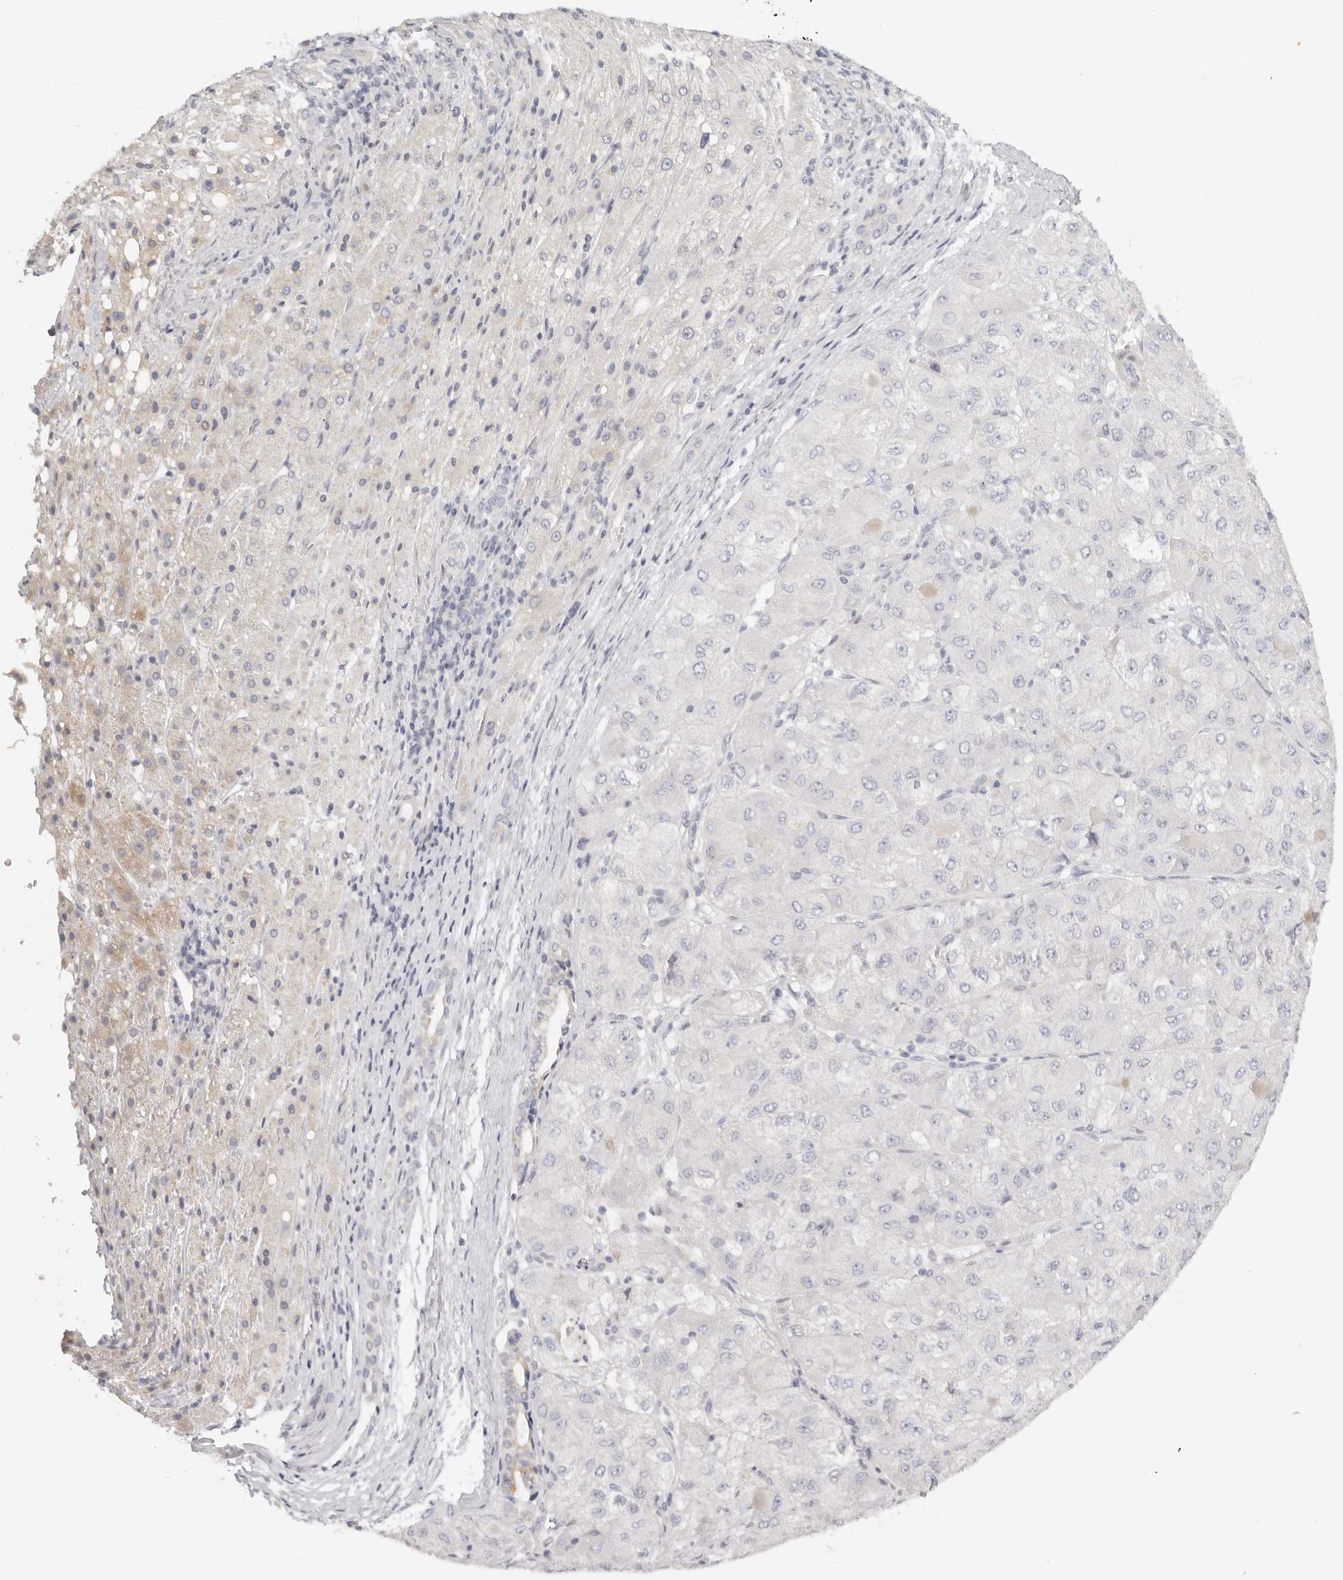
{"staining": {"intensity": "negative", "quantity": "none", "location": "none"}, "tissue": "liver cancer", "cell_type": "Tumor cells", "image_type": "cancer", "snomed": [{"axis": "morphology", "description": "Carcinoma, Hepatocellular, NOS"}, {"axis": "topography", "description": "Liver"}], "caption": "The photomicrograph exhibits no significant positivity in tumor cells of liver cancer (hepatocellular carcinoma).", "gene": "RXFP1", "patient": {"sex": "male", "age": 80}}